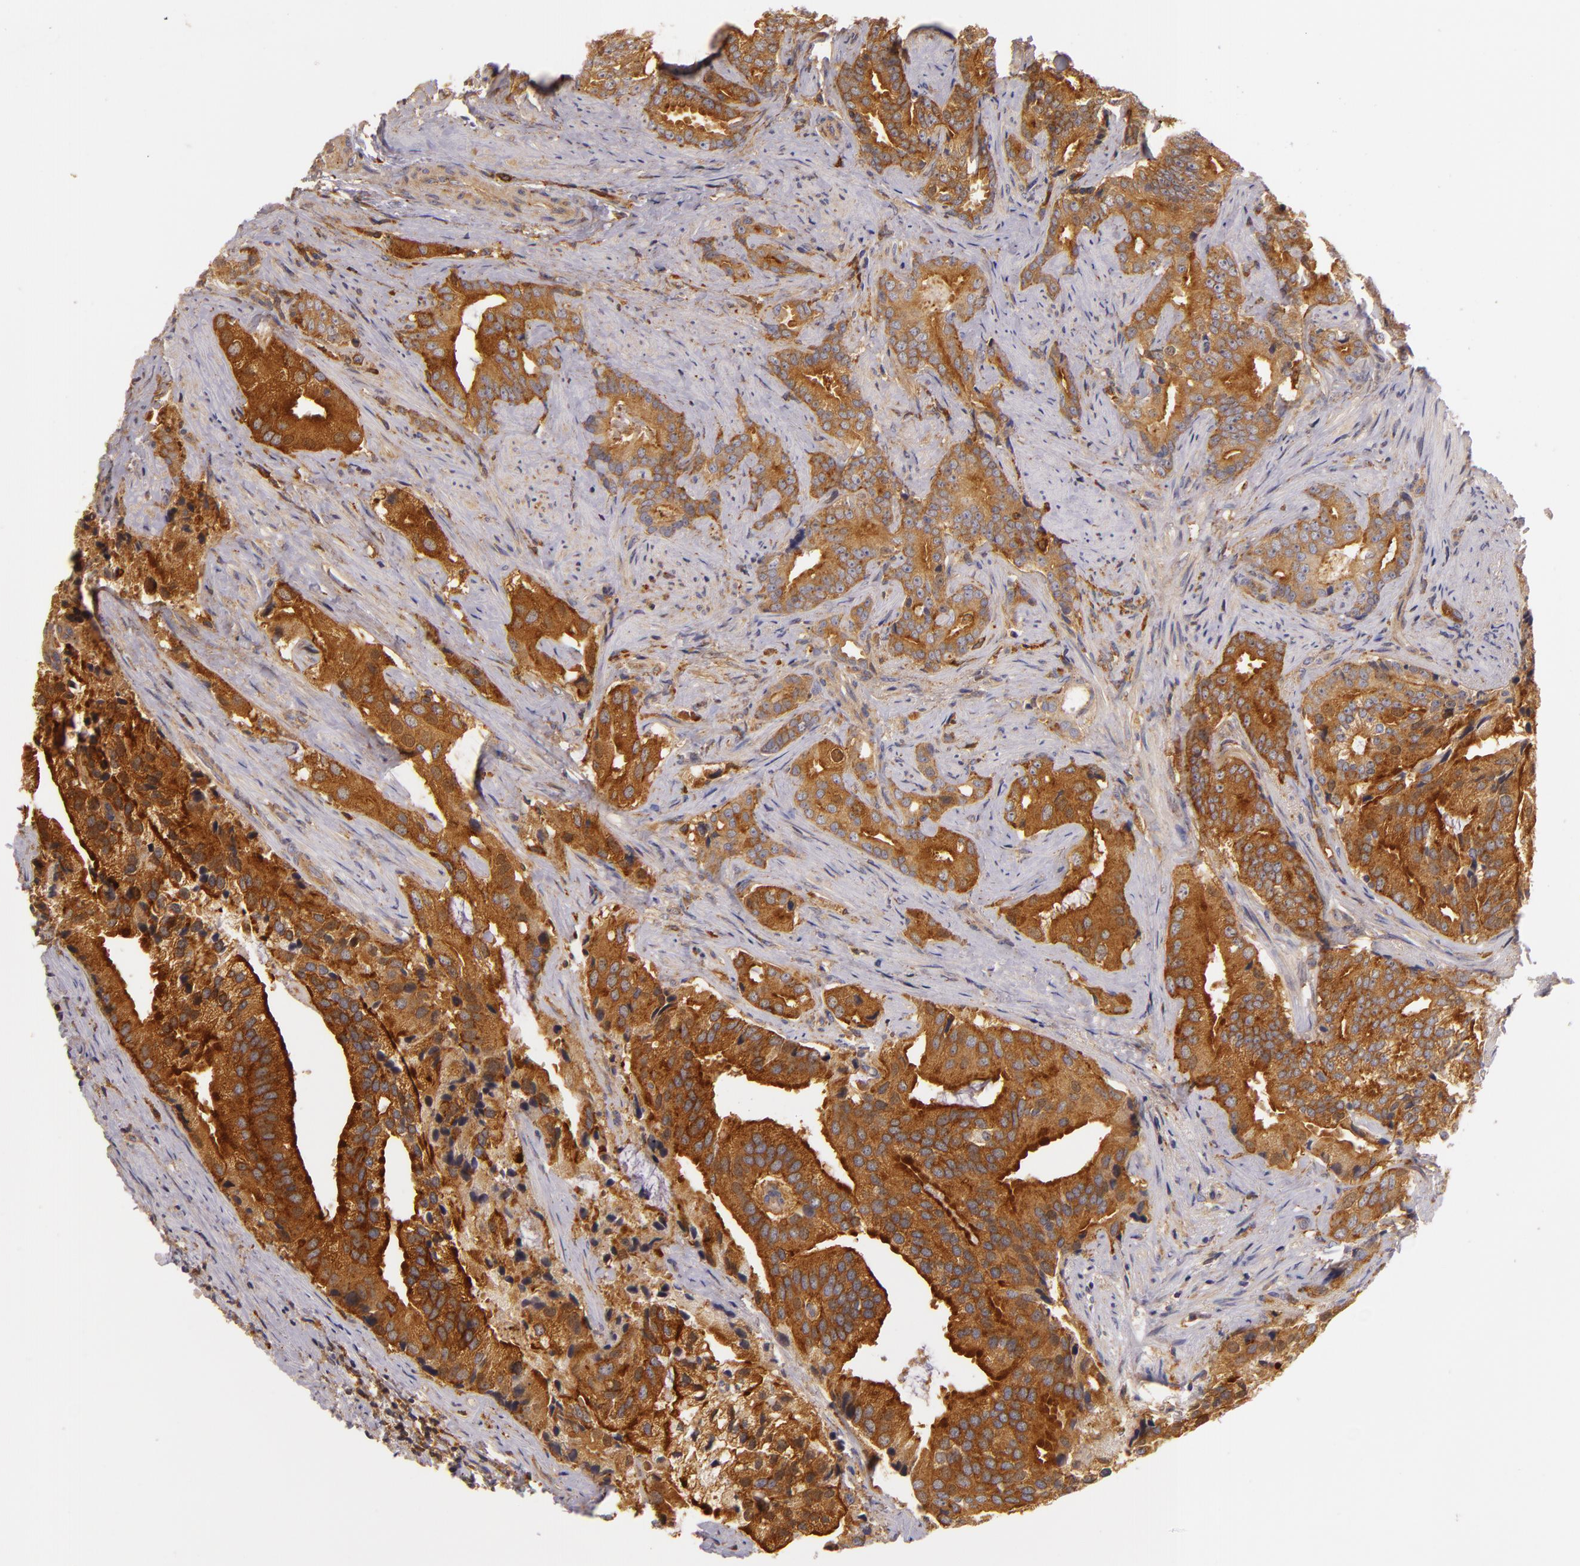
{"staining": {"intensity": "strong", "quantity": ">75%", "location": "cytoplasmic/membranous"}, "tissue": "prostate cancer", "cell_type": "Tumor cells", "image_type": "cancer", "snomed": [{"axis": "morphology", "description": "Adenocarcinoma, Low grade"}, {"axis": "topography", "description": "Prostate"}], "caption": "Protein analysis of adenocarcinoma (low-grade) (prostate) tissue shows strong cytoplasmic/membranous positivity in about >75% of tumor cells.", "gene": "TOM1", "patient": {"sex": "male", "age": 71}}